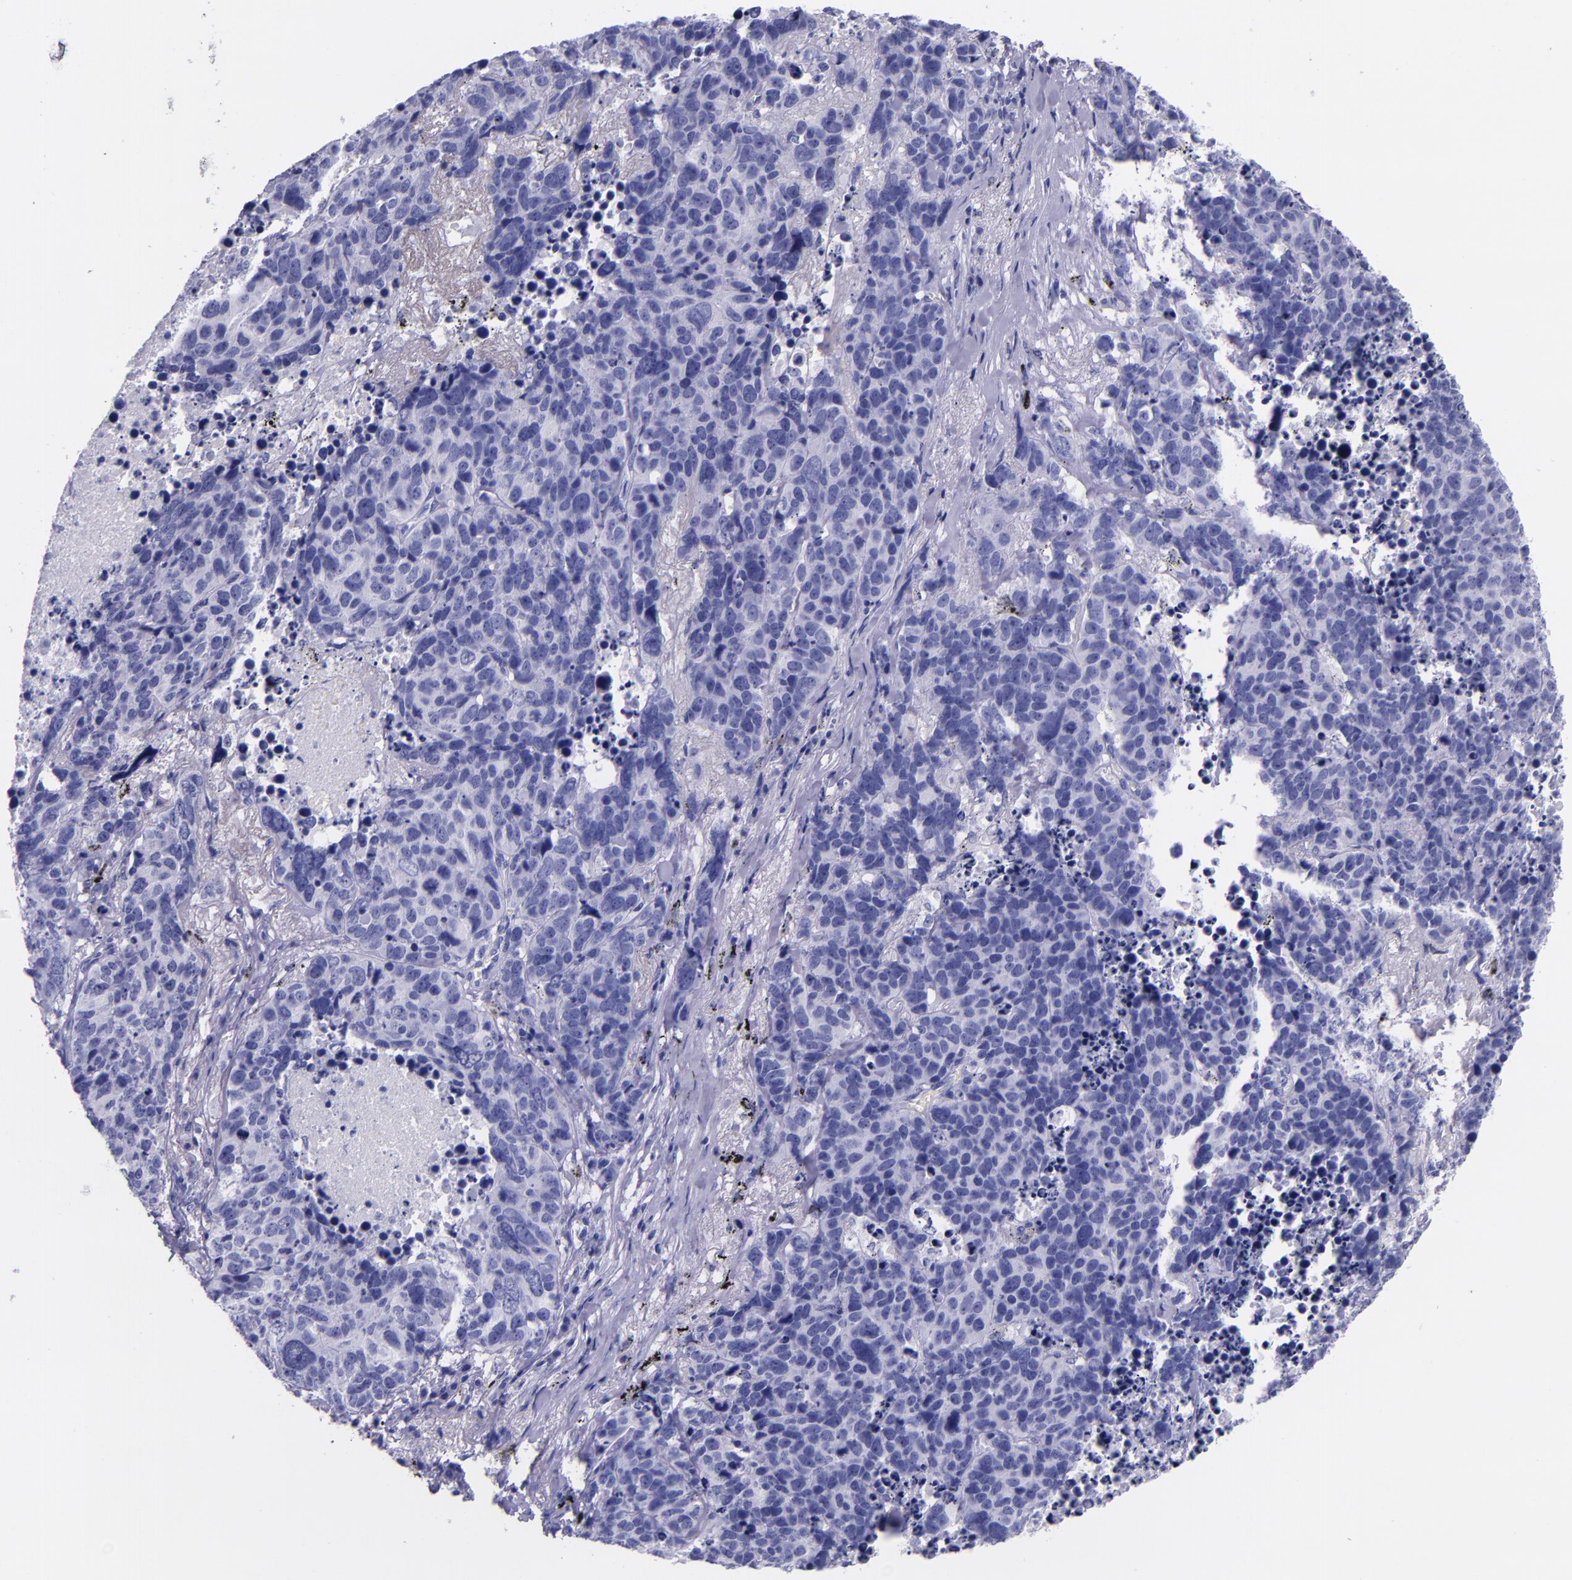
{"staining": {"intensity": "negative", "quantity": "none", "location": "none"}, "tissue": "lung cancer", "cell_type": "Tumor cells", "image_type": "cancer", "snomed": [{"axis": "morphology", "description": "Carcinoid, malignant, NOS"}, {"axis": "topography", "description": "Lung"}], "caption": "Lung cancer (carcinoid (malignant)) was stained to show a protein in brown. There is no significant staining in tumor cells.", "gene": "MBP", "patient": {"sex": "male", "age": 60}}